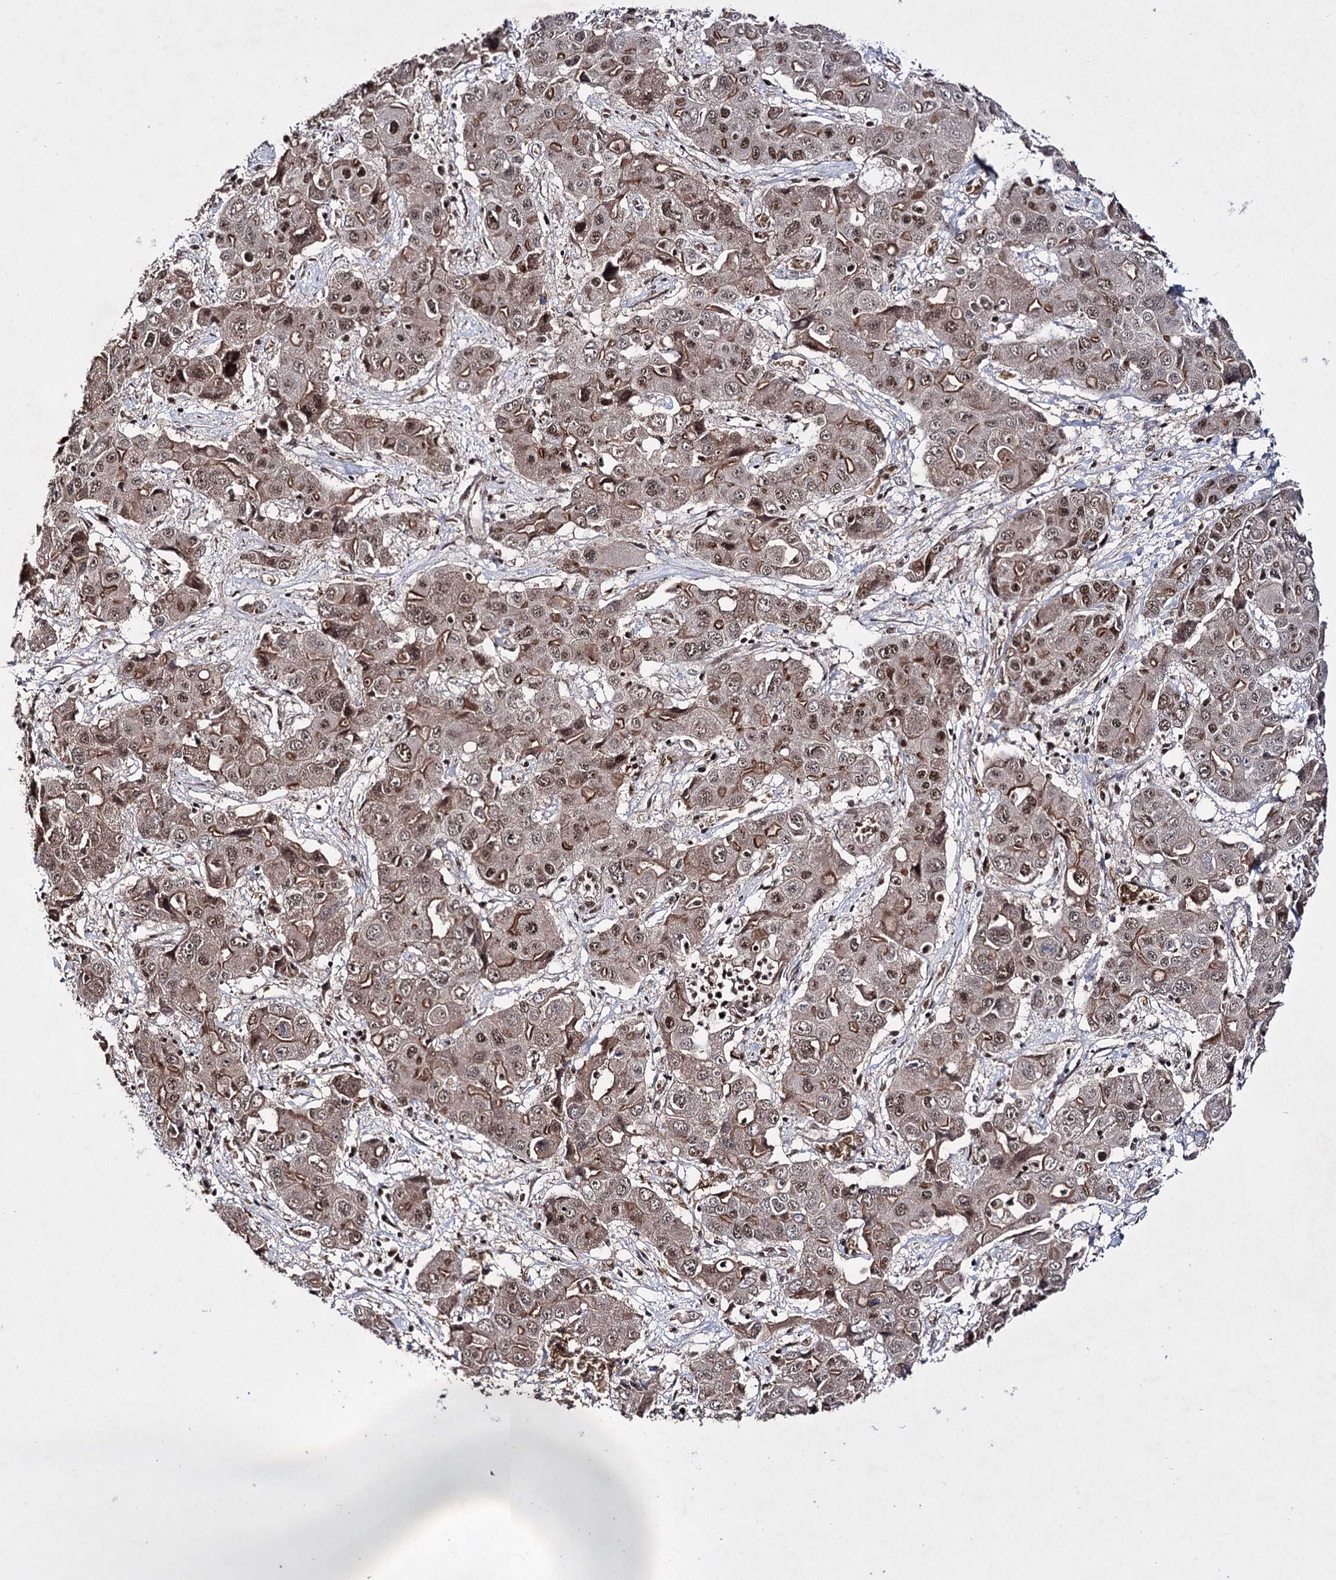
{"staining": {"intensity": "moderate", "quantity": ">75%", "location": "cytoplasmic/membranous,nuclear"}, "tissue": "liver cancer", "cell_type": "Tumor cells", "image_type": "cancer", "snomed": [{"axis": "morphology", "description": "Cholangiocarcinoma"}, {"axis": "topography", "description": "Liver"}], "caption": "Liver cancer (cholangiocarcinoma) was stained to show a protein in brown. There is medium levels of moderate cytoplasmic/membranous and nuclear staining in approximately >75% of tumor cells. (DAB IHC with brightfield microscopy, high magnification).", "gene": "PRPF40A", "patient": {"sex": "male", "age": 67}}